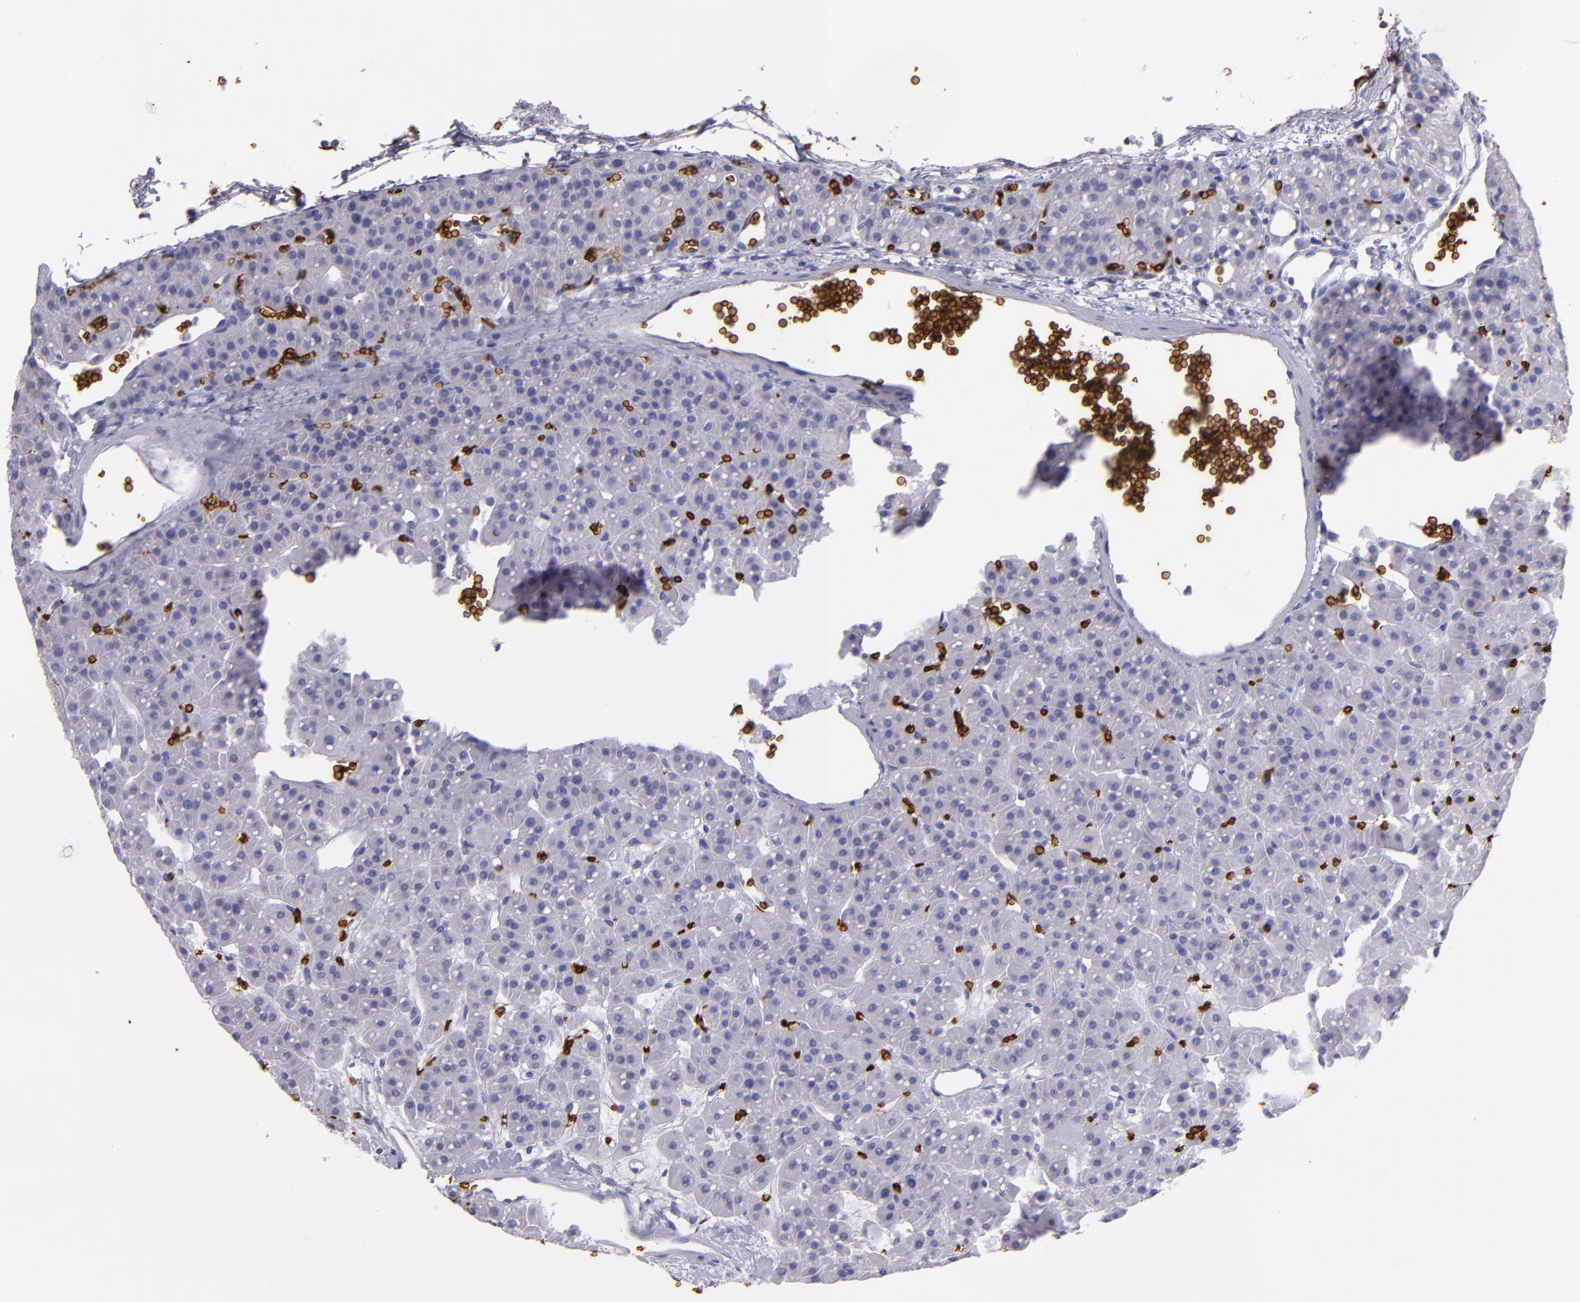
{"staining": {"intensity": "negative", "quantity": "none", "location": "none"}, "tissue": "parathyroid gland", "cell_type": "Glandular cells", "image_type": "normal", "snomed": [{"axis": "morphology", "description": "Normal tissue, NOS"}, {"axis": "topography", "description": "Parathyroid gland"}], "caption": "The immunohistochemistry (IHC) photomicrograph has no significant positivity in glandular cells of parathyroid gland.", "gene": "GYPA", "patient": {"sex": "female", "age": 76}}